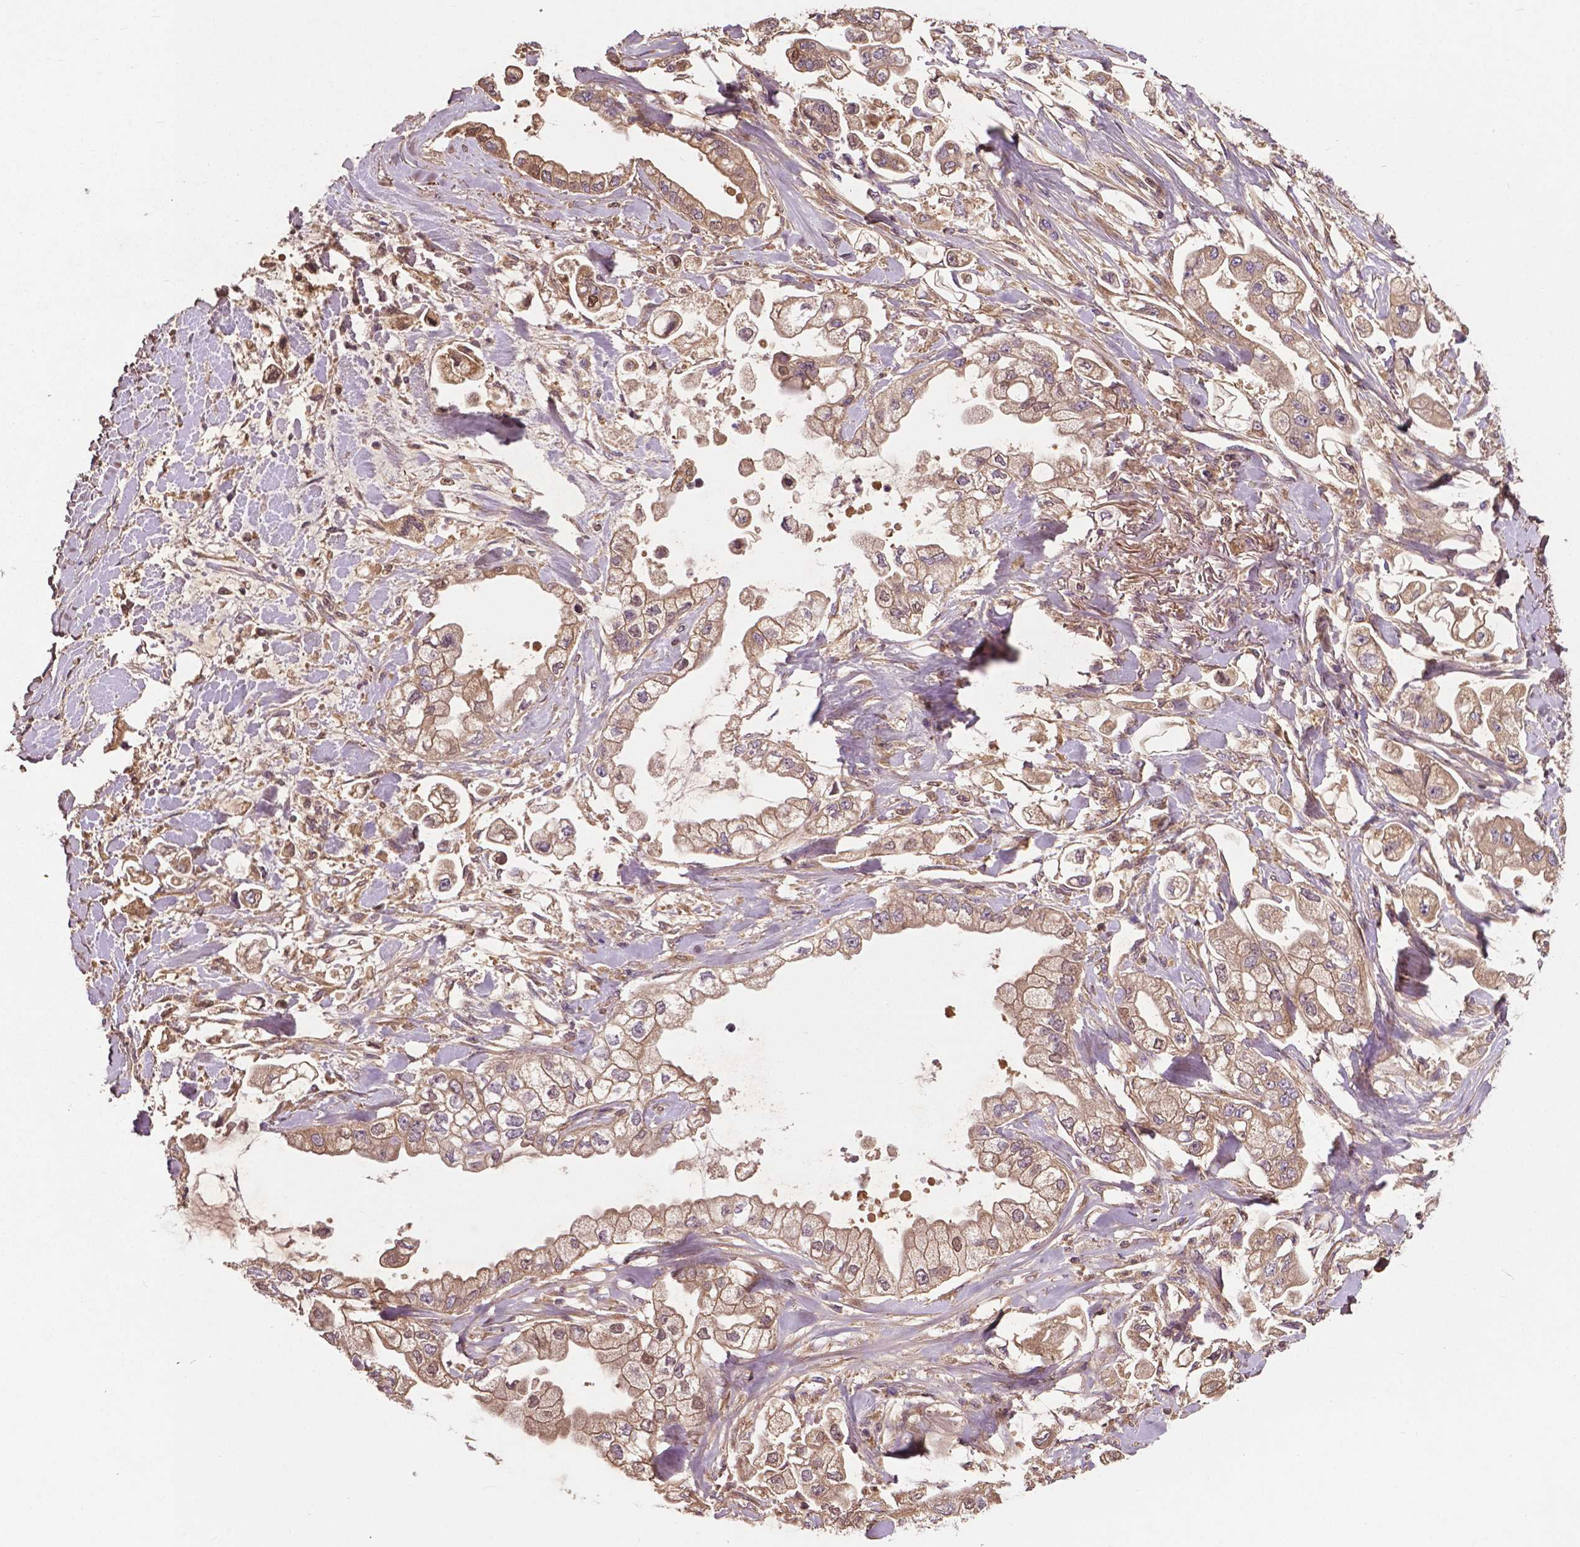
{"staining": {"intensity": "moderate", "quantity": ">75%", "location": "cytoplasmic/membranous"}, "tissue": "stomach cancer", "cell_type": "Tumor cells", "image_type": "cancer", "snomed": [{"axis": "morphology", "description": "Adenocarcinoma, NOS"}, {"axis": "topography", "description": "Stomach"}], "caption": "The micrograph exhibits a brown stain indicating the presence of a protein in the cytoplasmic/membranous of tumor cells in stomach cancer.", "gene": "GJA9", "patient": {"sex": "male", "age": 62}}